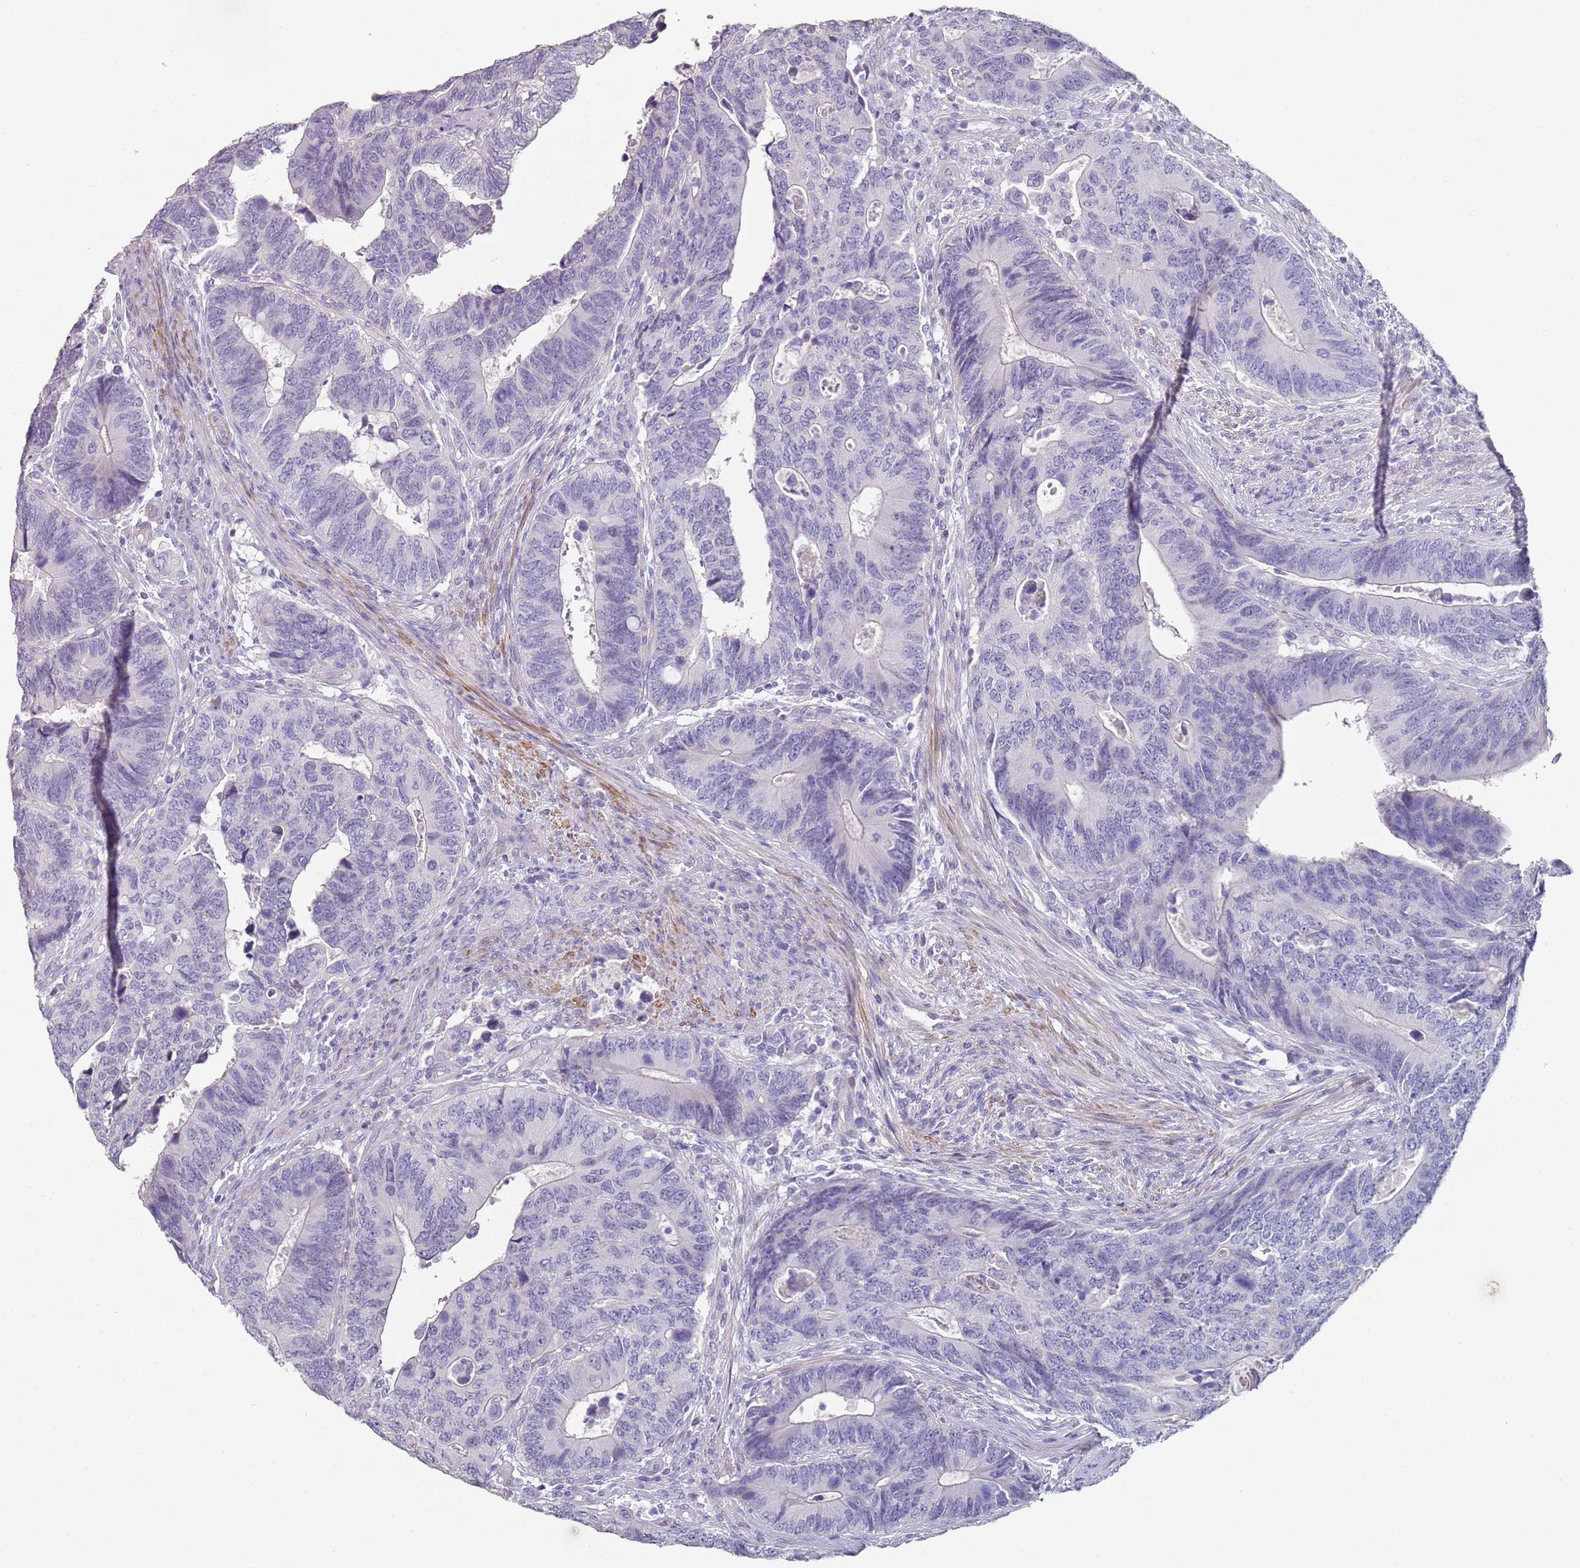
{"staining": {"intensity": "negative", "quantity": "none", "location": "none"}, "tissue": "colorectal cancer", "cell_type": "Tumor cells", "image_type": "cancer", "snomed": [{"axis": "morphology", "description": "Adenocarcinoma, NOS"}, {"axis": "topography", "description": "Colon"}], "caption": "Human adenocarcinoma (colorectal) stained for a protein using immunohistochemistry (IHC) exhibits no staining in tumor cells.", "gene": "DNAH11", "patient": {"sex": "male", "age": 87}}